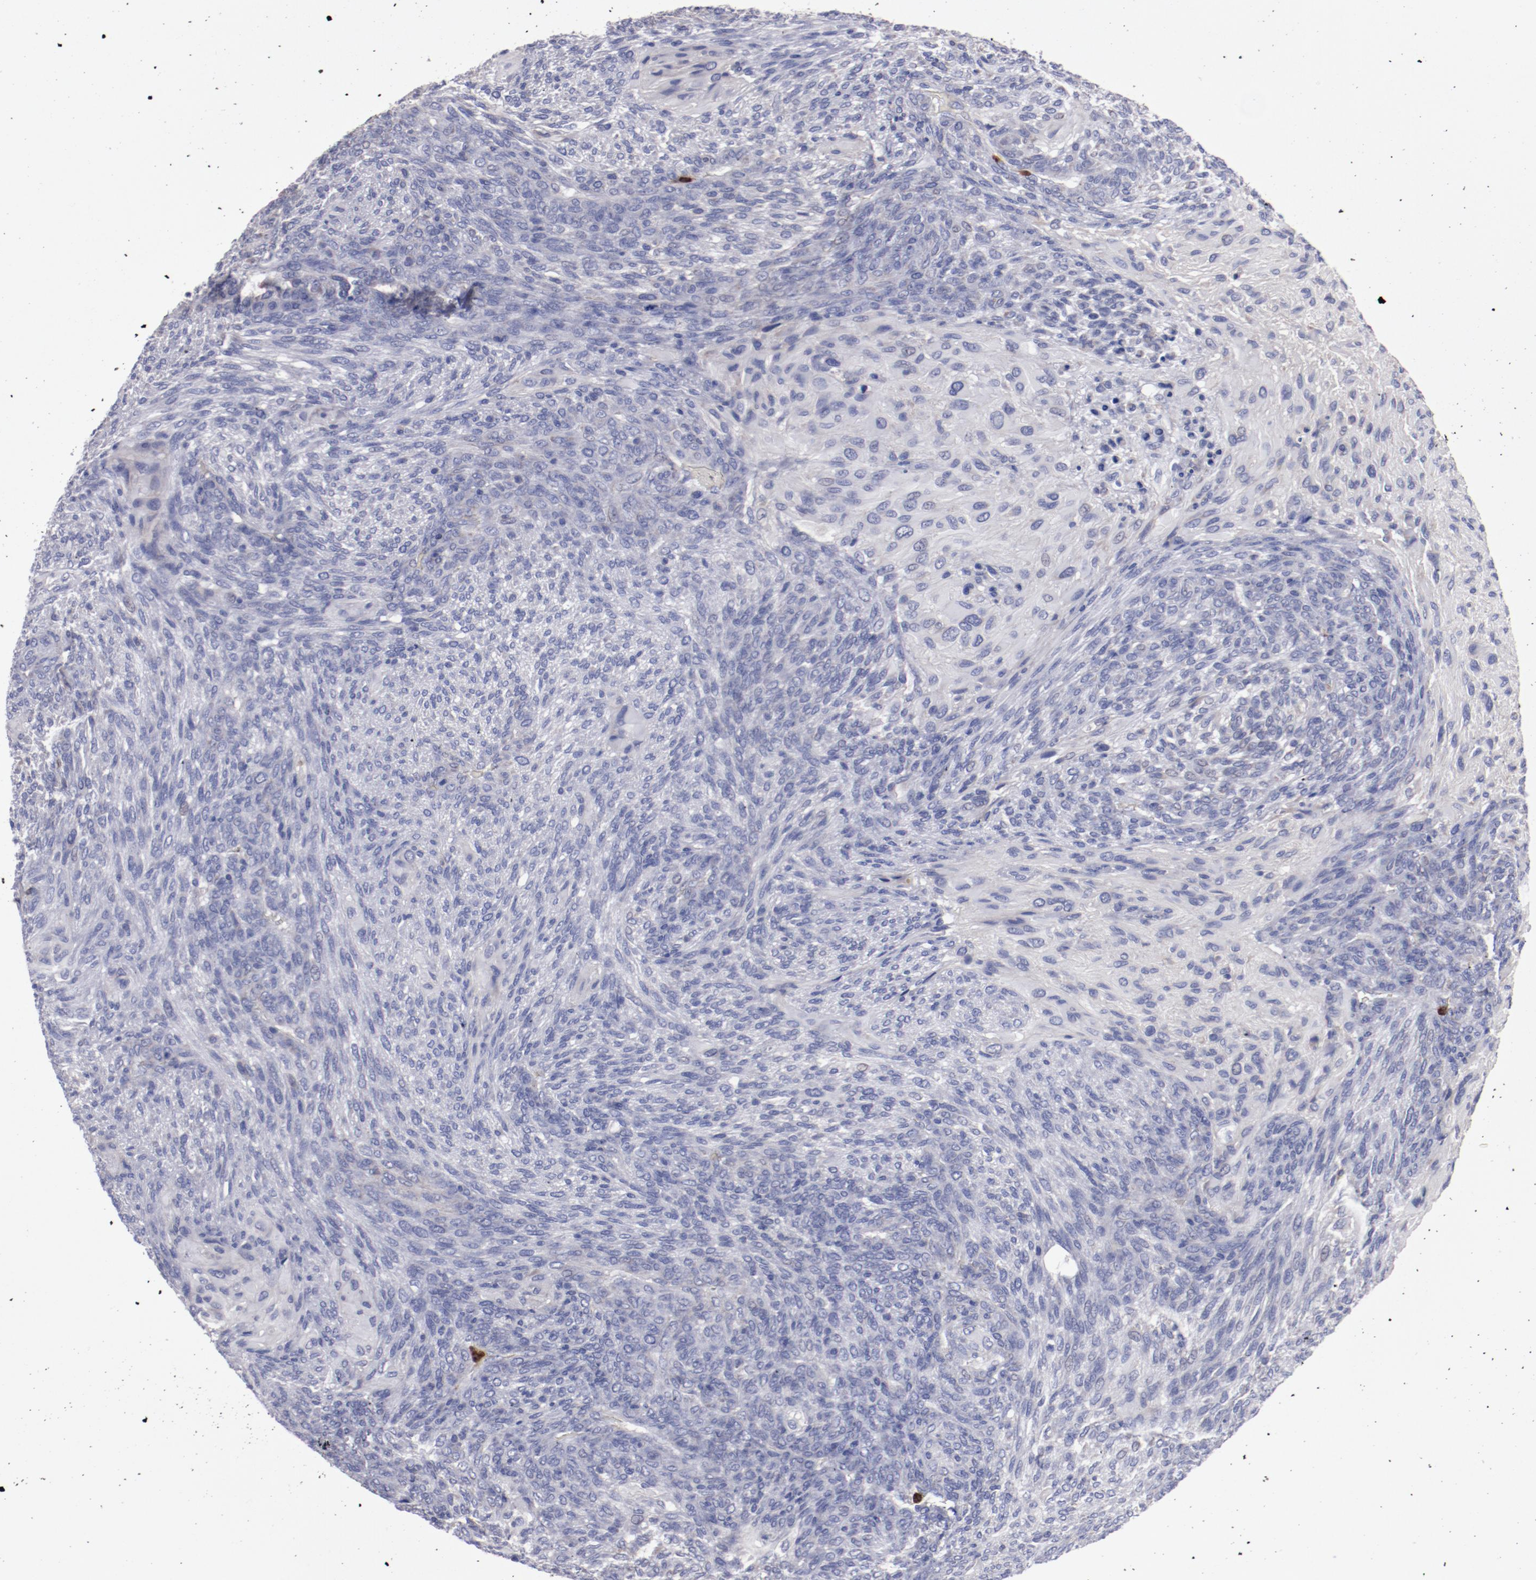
{"staining": {"intensity": "negative", "quantity": "none", "location": "none"}, "tissue": "glioma", "cell_type": "Tumor cells", "image_type": "cancer", "snomed": [{"axis": "morphology", "description": "Glioma, malignant, High grade"}, {"axis": "topography", "description": "Cerebral cortex"}], "caption": "Immunohistochemistry (IHC) histopathology image of neoplastic tissue: glioma stained with DAB (3,3'-diaminobenzidine) demonstrates no significant protein expression in tumor cells.", "gene": "FGR", "patient": {"sex": "female", "age": 55}}